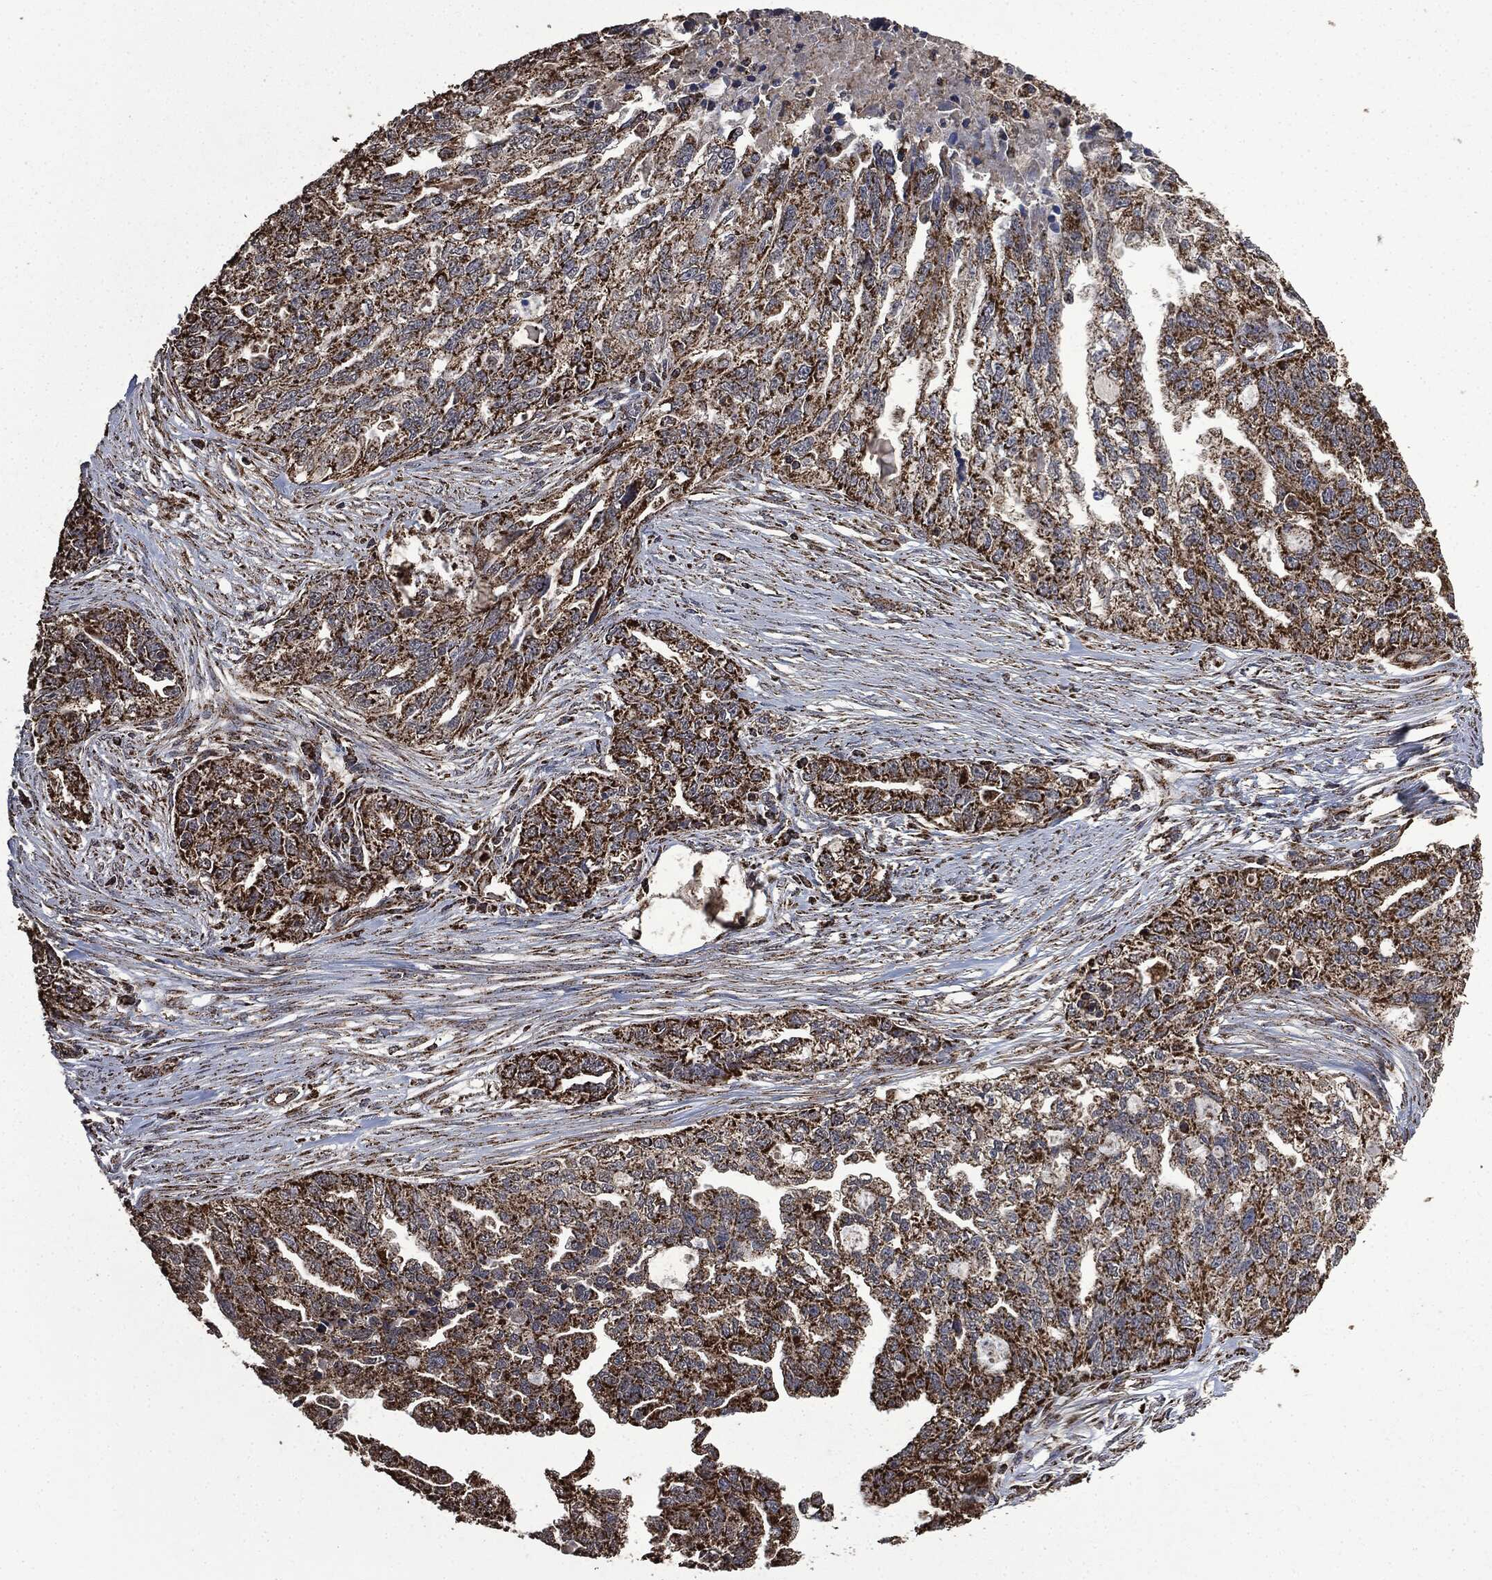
{"staining": {"intensity": "strong", "quantity": ">75%", "location": "cytoplasmic/membranous"}, "tissue": "ovarian cancer", "cell_type": "Tumor cells", "image_type": "cancer", "snomed": [{"axis": "morphology", "description": "Cystadenocarcinoma, serous, NOS"}, {"axis": "topography", "description": "Ovary"}], "caption": "Immunohistochemistry histopathology image of human ovarian cancer (serous cystadenocarcinoma) stained for a protein (brown), which displays high levels of strong cytoplasmic/membranous positivity in approximately >75% of tumor cells.", "gene": "LIG3", "patient": {"sex": "female", "age": 51}}